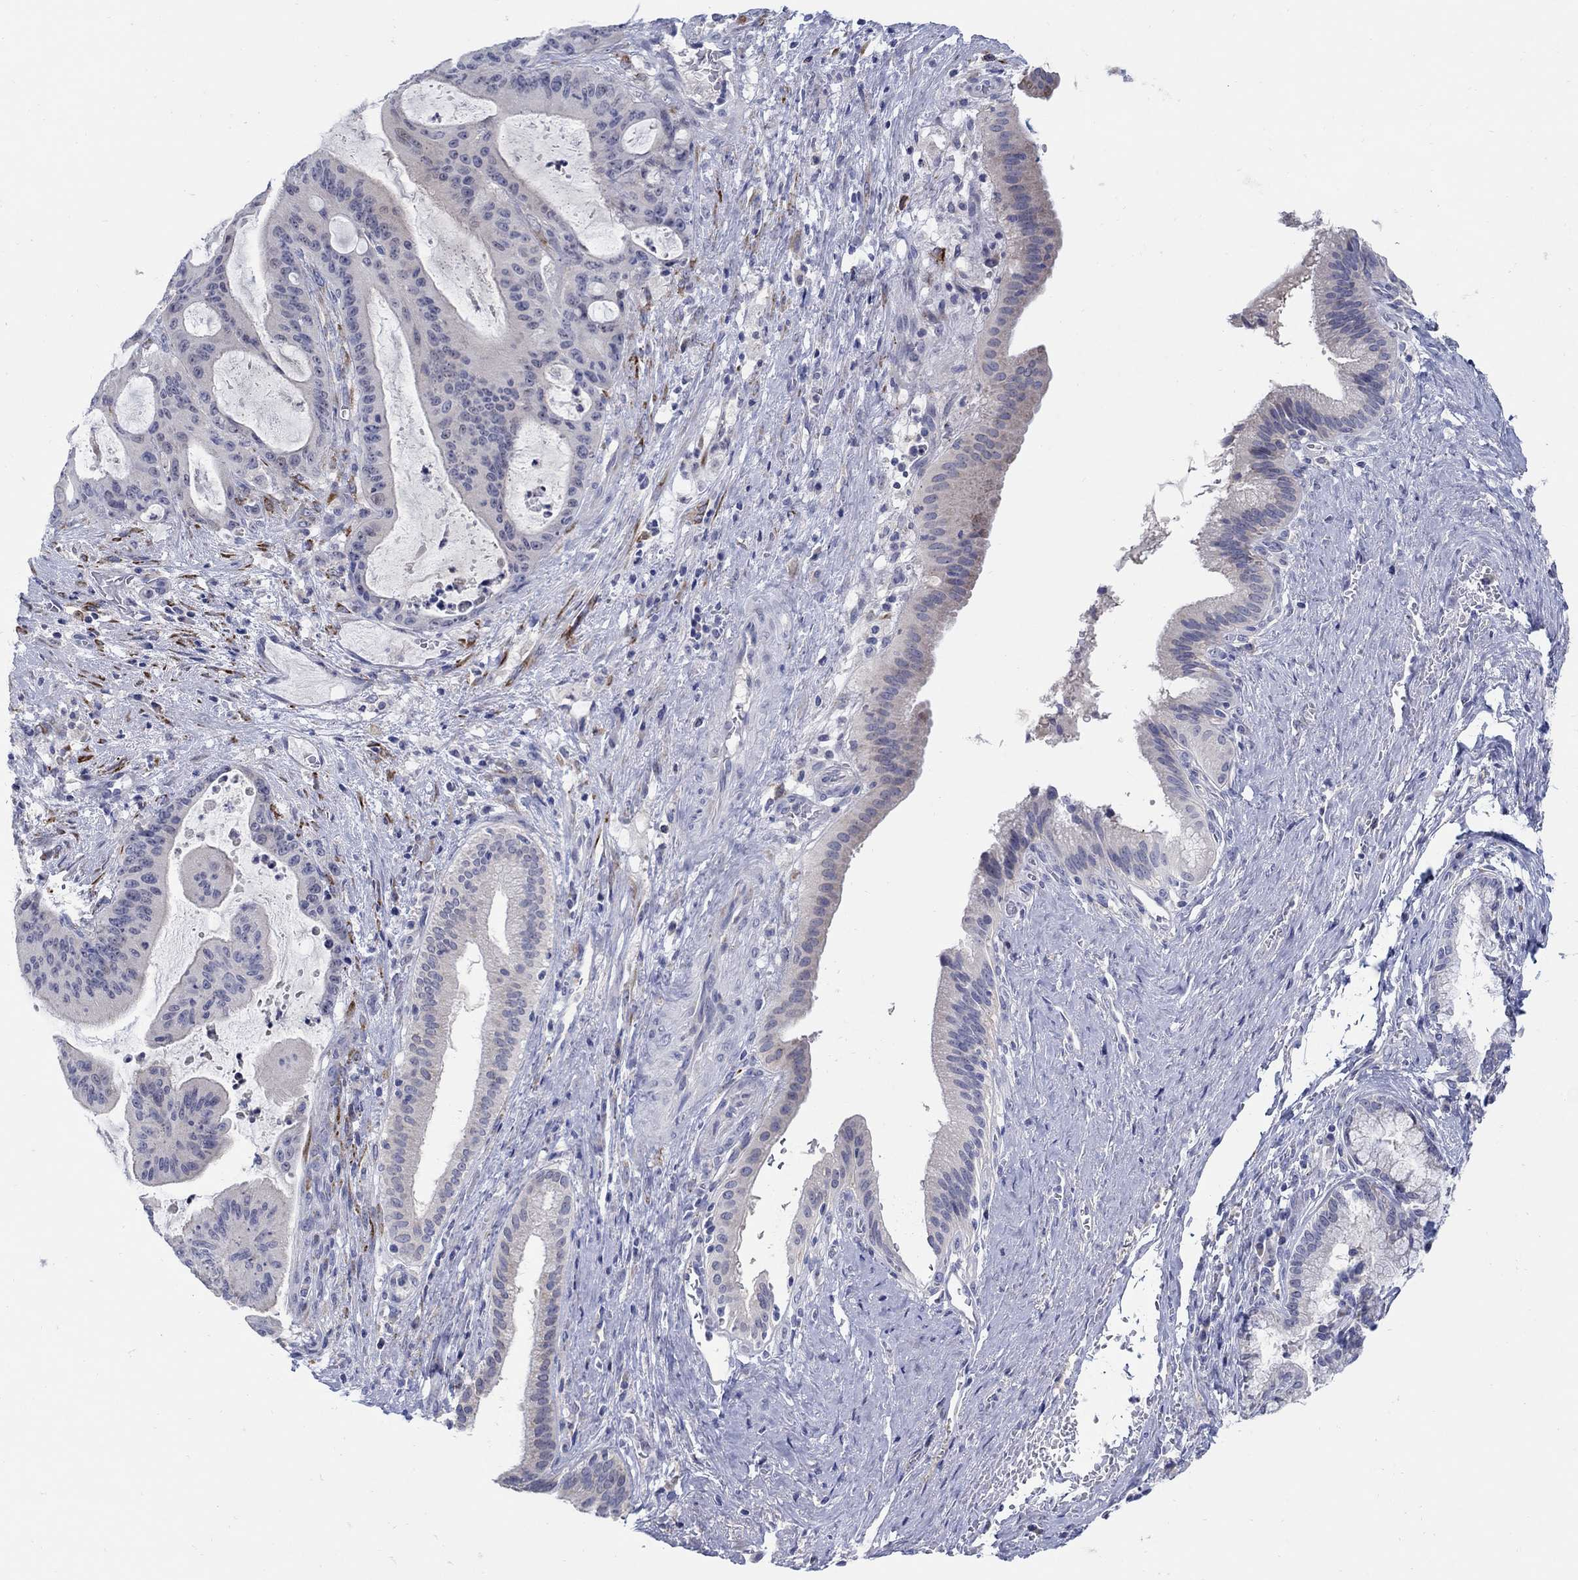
{"staining": {"intensity": "negative", "quantity": "none", "location": "none"}, "tissue": "liver cancer", "cell_type": "Tumor cells", "image_type": "cancer", "snomed": [{"axis": "morphology", "description": "Cholangiocarcinoma"}, {"axis": "topography", "description": "Liver"}], "caption": "Tumor cells show no significant protein positivity in cholangiocarcinoma (liver). (DAB (3,3'-diaminobenzidine) immunohistochemistry visualized using brightfield microscopy, high magnification).", "gene": "REEP2", "patient": {"sex": "female", "age": 73}}